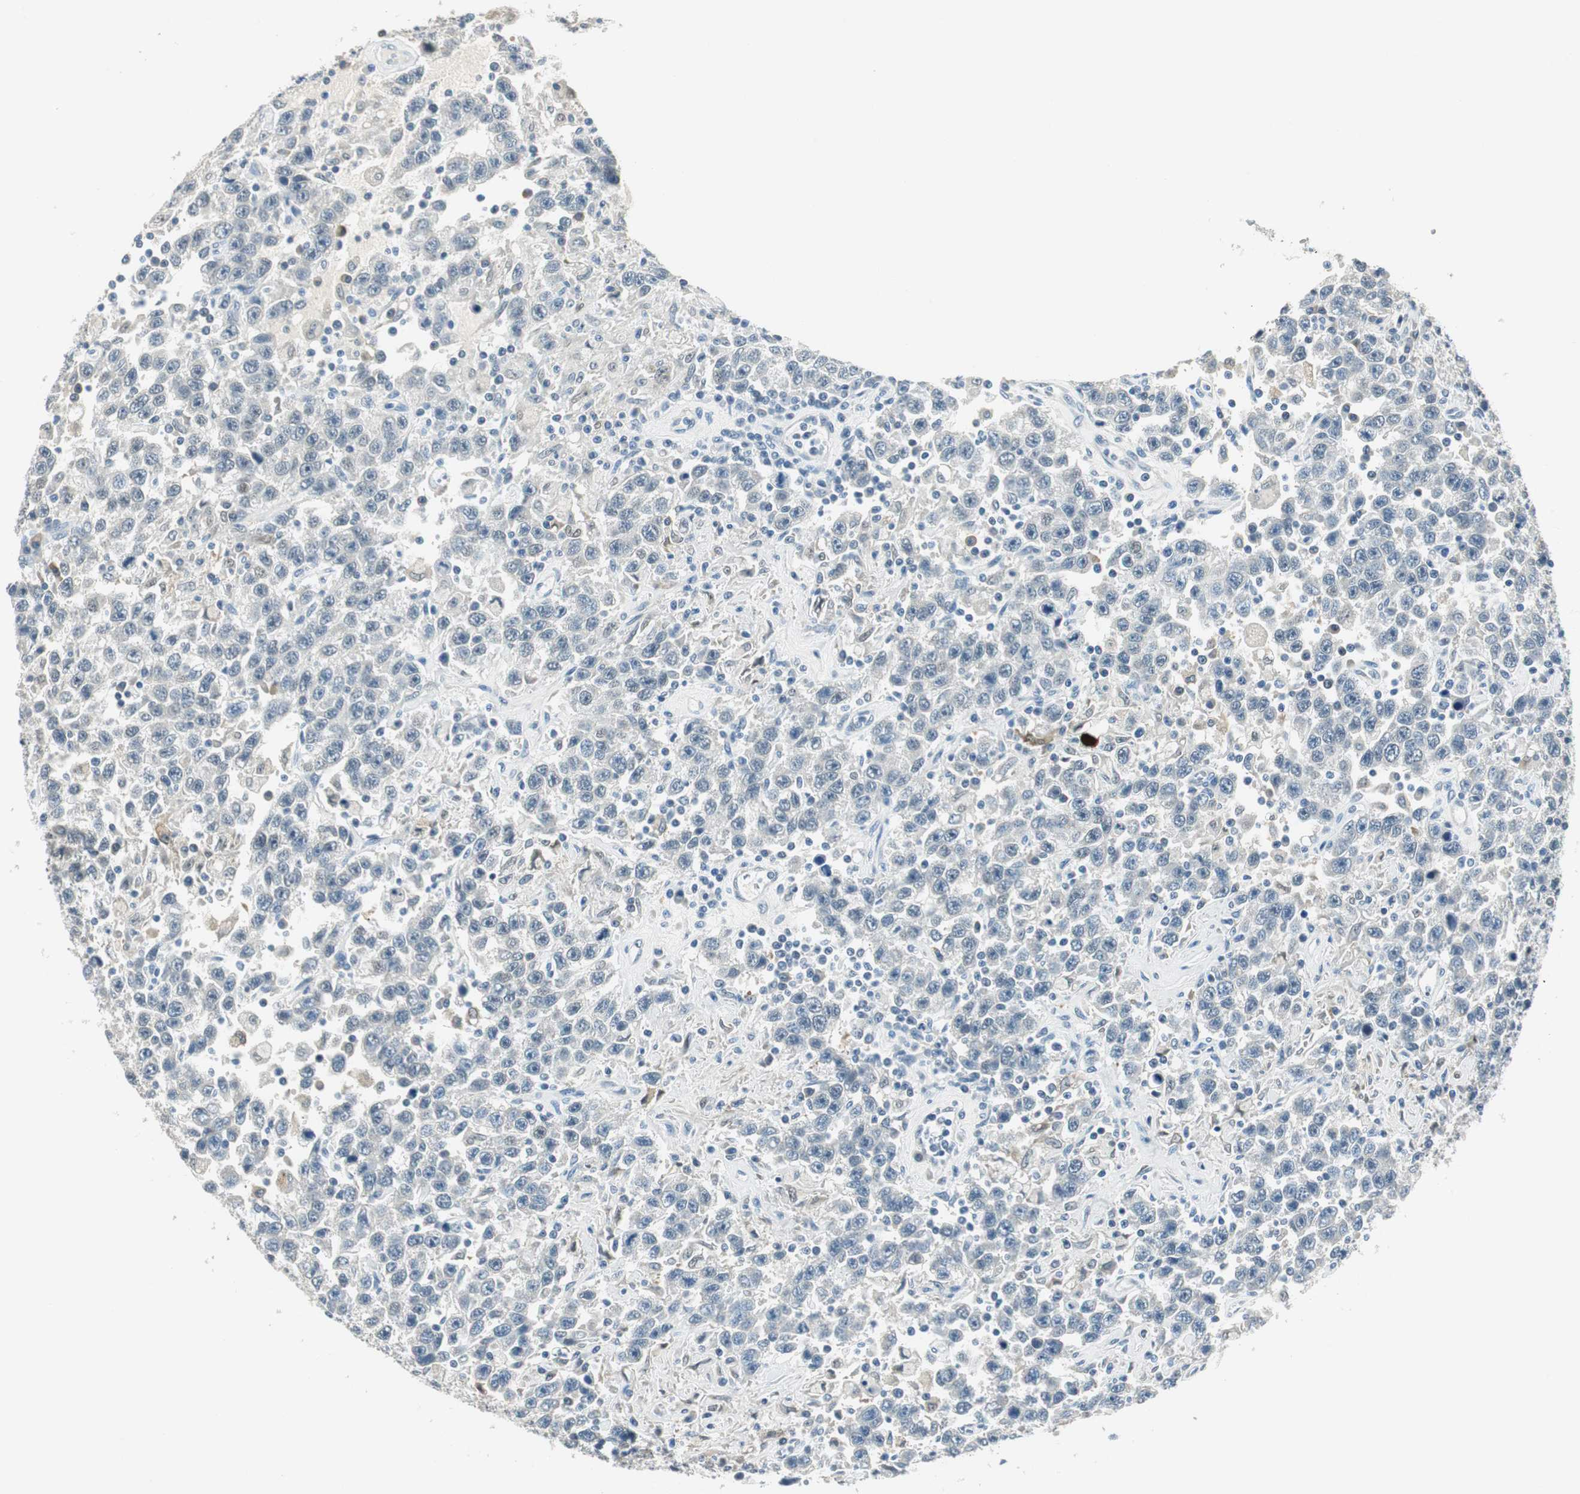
{"staining": {"intensity": "negative", "quantity": "none", "location": "none"}, "tissue": "testis cancer", "cell_type": "Tumor cells", "image_type": "cancer", "snomed": [{"axis": "morphology", "description": "Seminoma, NOS"}, {"axis": "topography", "description": "Testis"}], "caption": "Image shows no protein staining in tumor cells of testis seminoma tissue.", "gene": "ME1", "patient": {"sex": "male", "age": 41}}